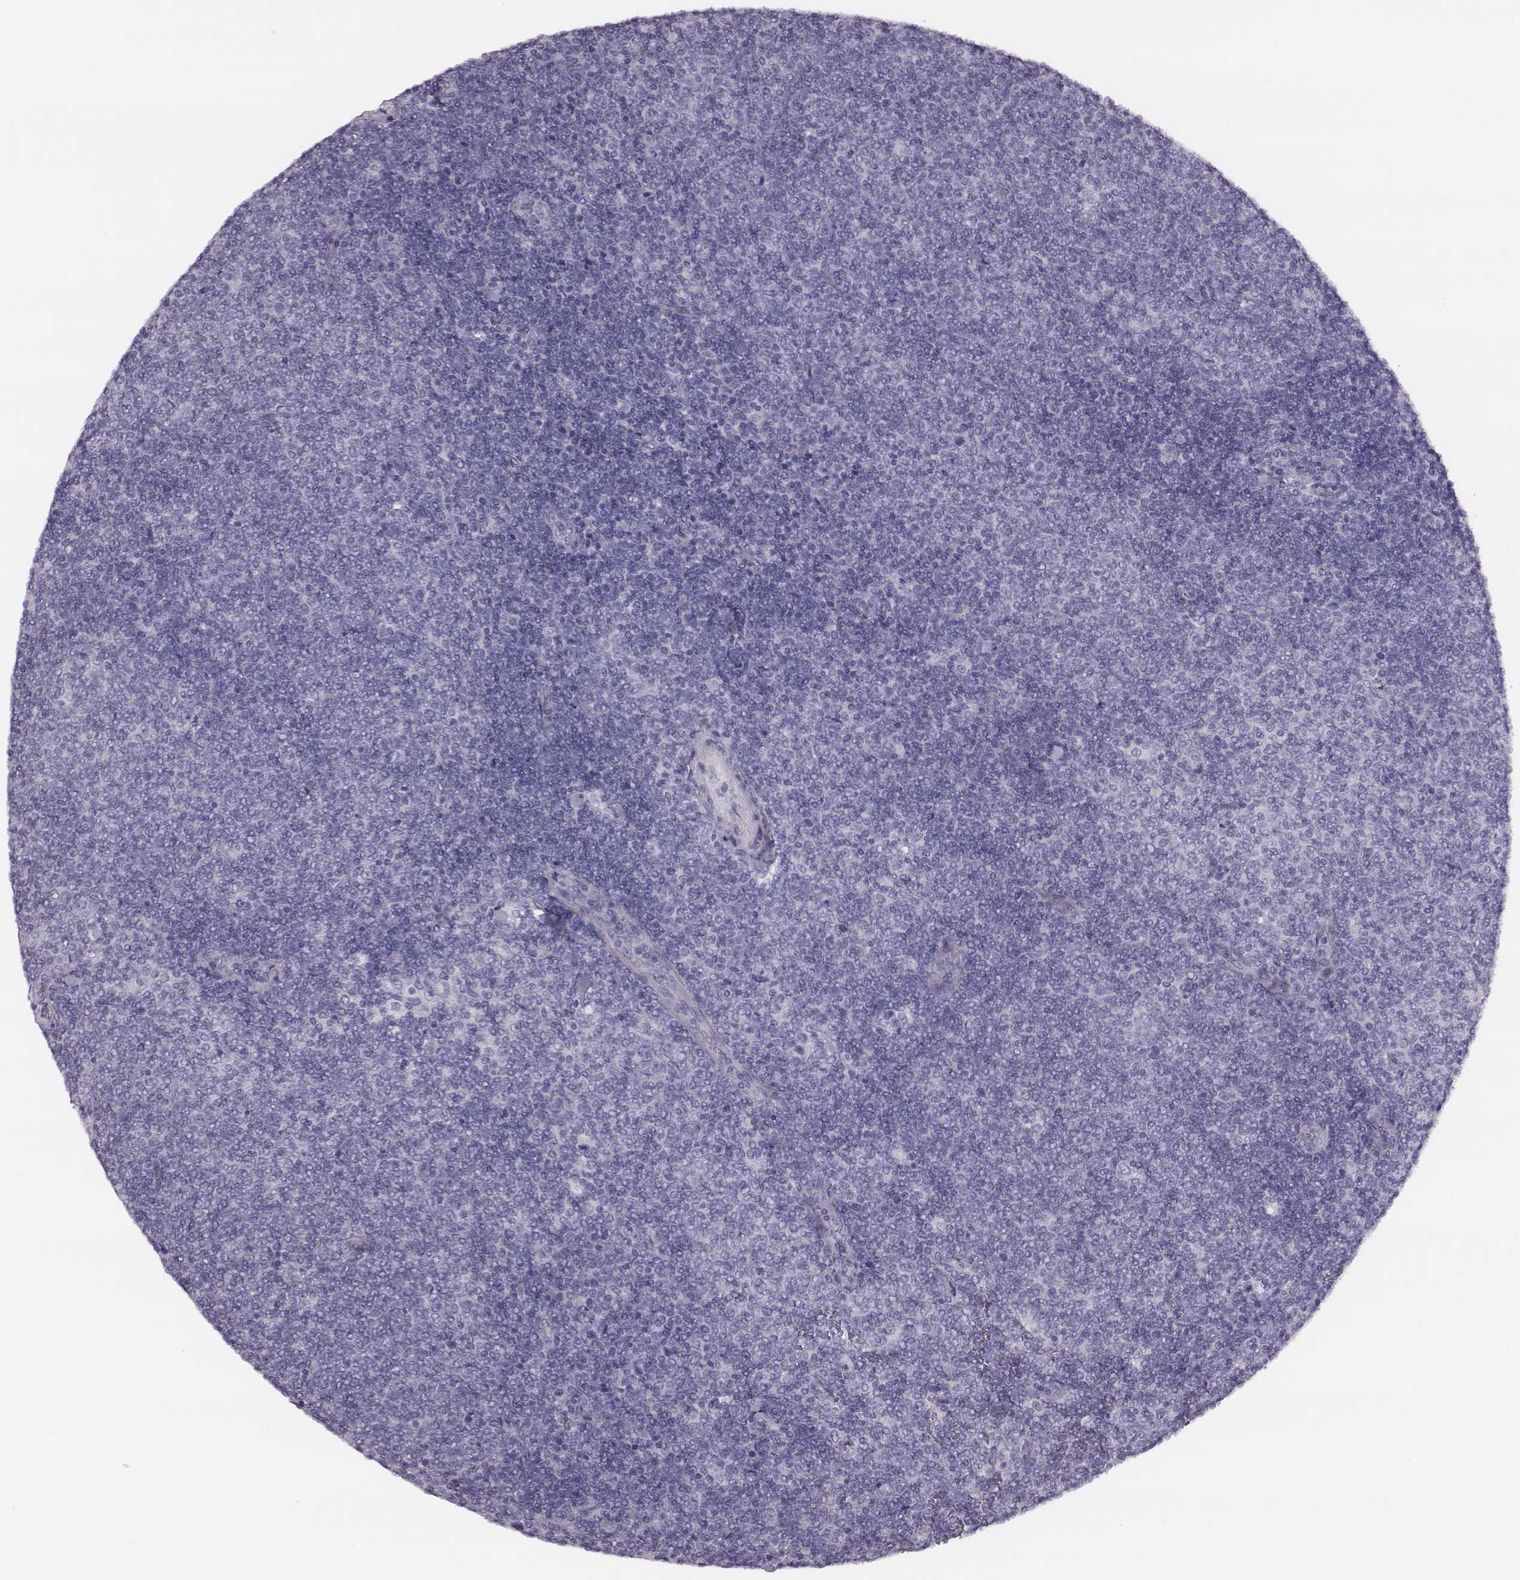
{"staining": {"intensity": "negative", "quantity": "none", "location": "none"}, "tissue": "lymphoma", "cell_type": "Tumor cells", "image_type": "cancer", "snomed": [{"axis": "morphology", "description": "Malignant lymphoma, non-Hodgkin's type, Low grade"}, {"axis": "topography", "description": "Lymph node"}], "caption": "Tumor cells show no significant positivity in malignant lymphoma, non-Hodgkin's type (low-grade).", "gene": "PDE8B", "patient": {"sex": "male", "age": 52}}